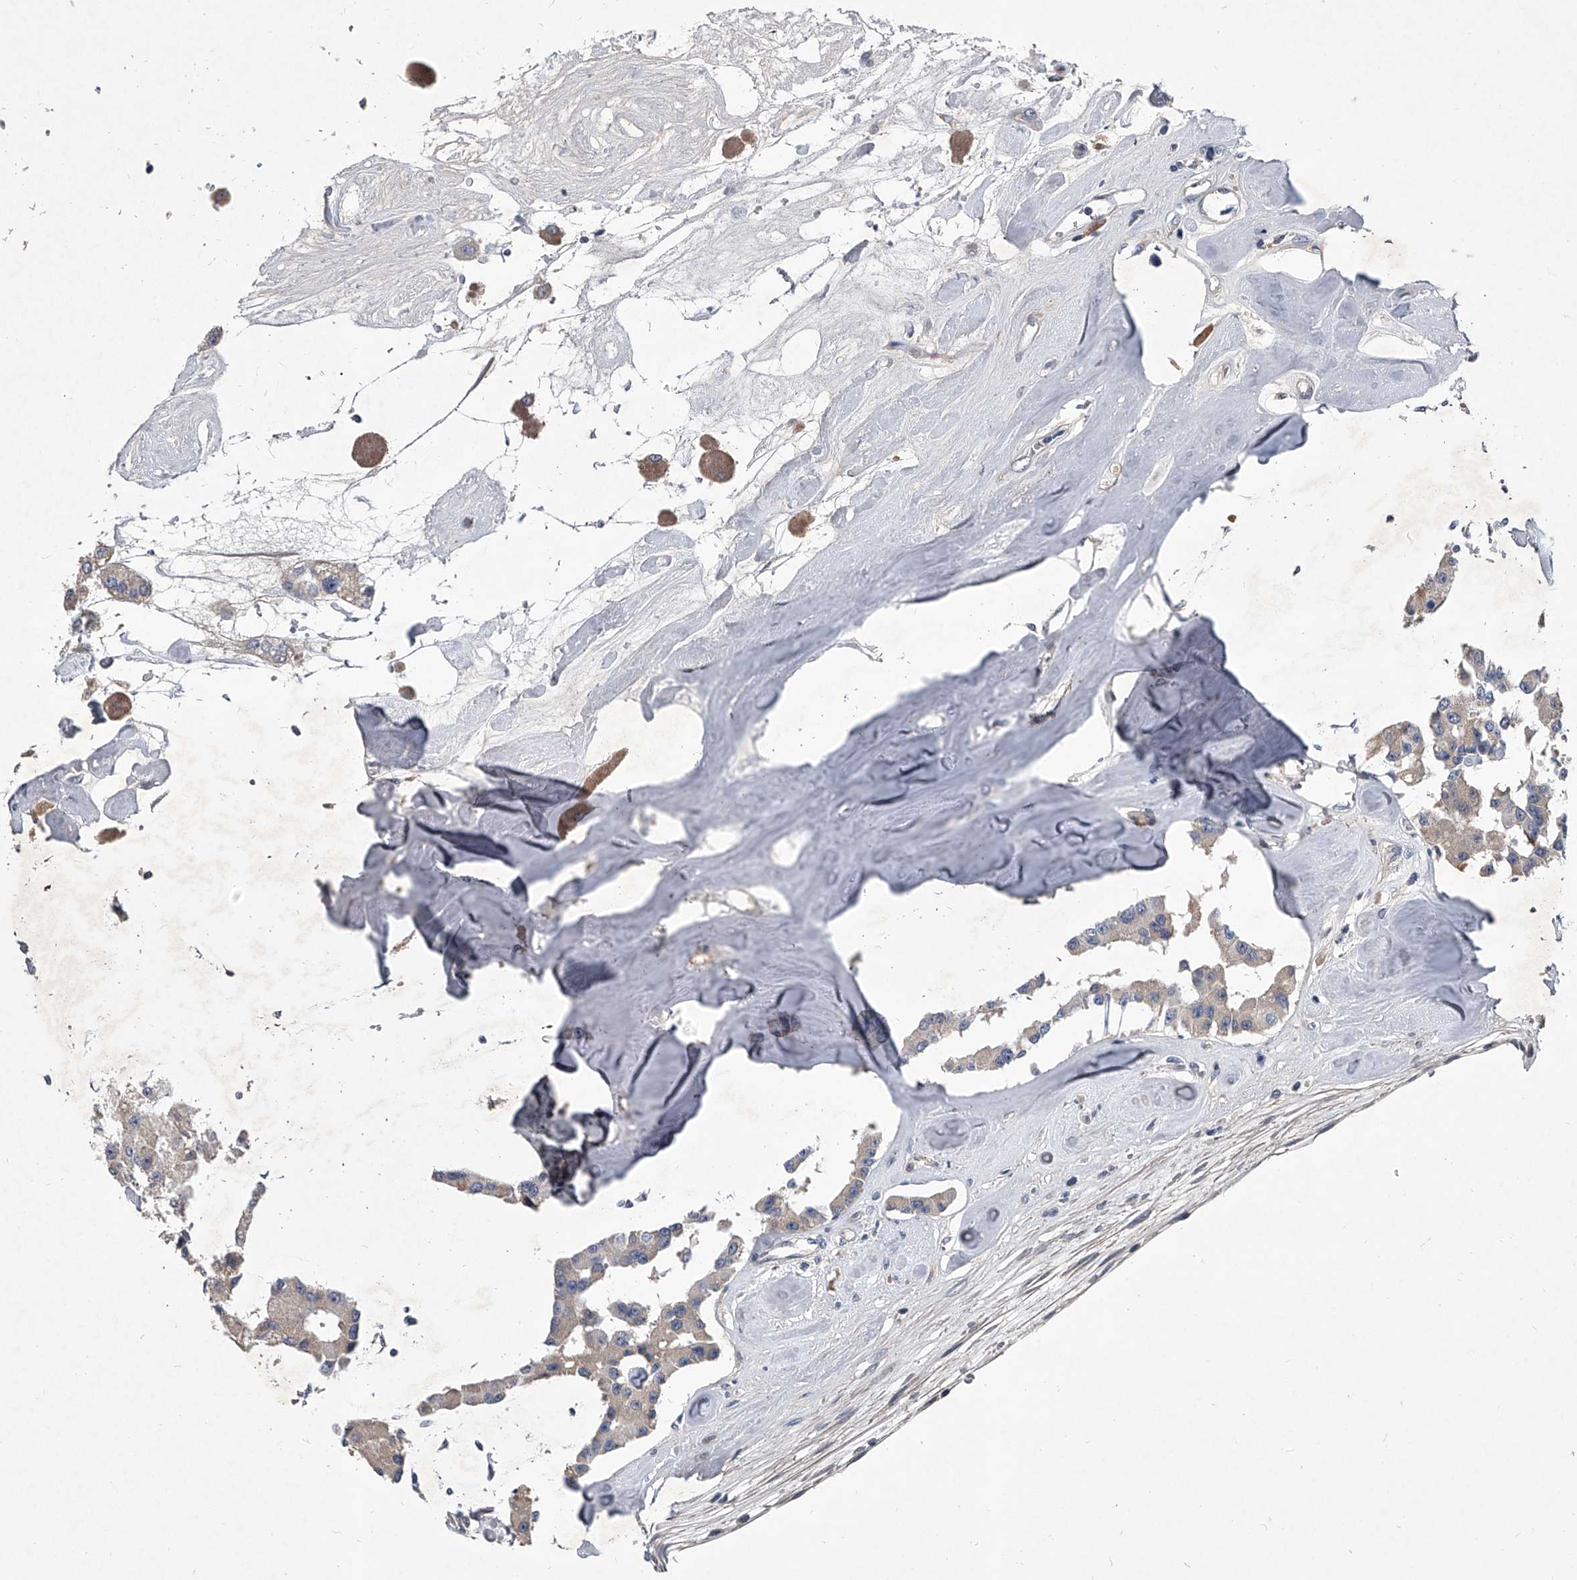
{"staining": {"intensity": "negative", "quantity": "none", "location": "none"}, "tissue": "carcinoid", "cell_type": "Tumor cells", "image_type": "cancer", "snomed": [{"axis": "morphology", "description": "Carcinoid, malignant, NOS"}, {"axis": "topography", "description": "Pancreas"}], "caption": "Image shows no protein staining in tumor cells of carcinoid tissue.", "gene": "NRP1", "patient": {"sex": "male", "age": 41}}